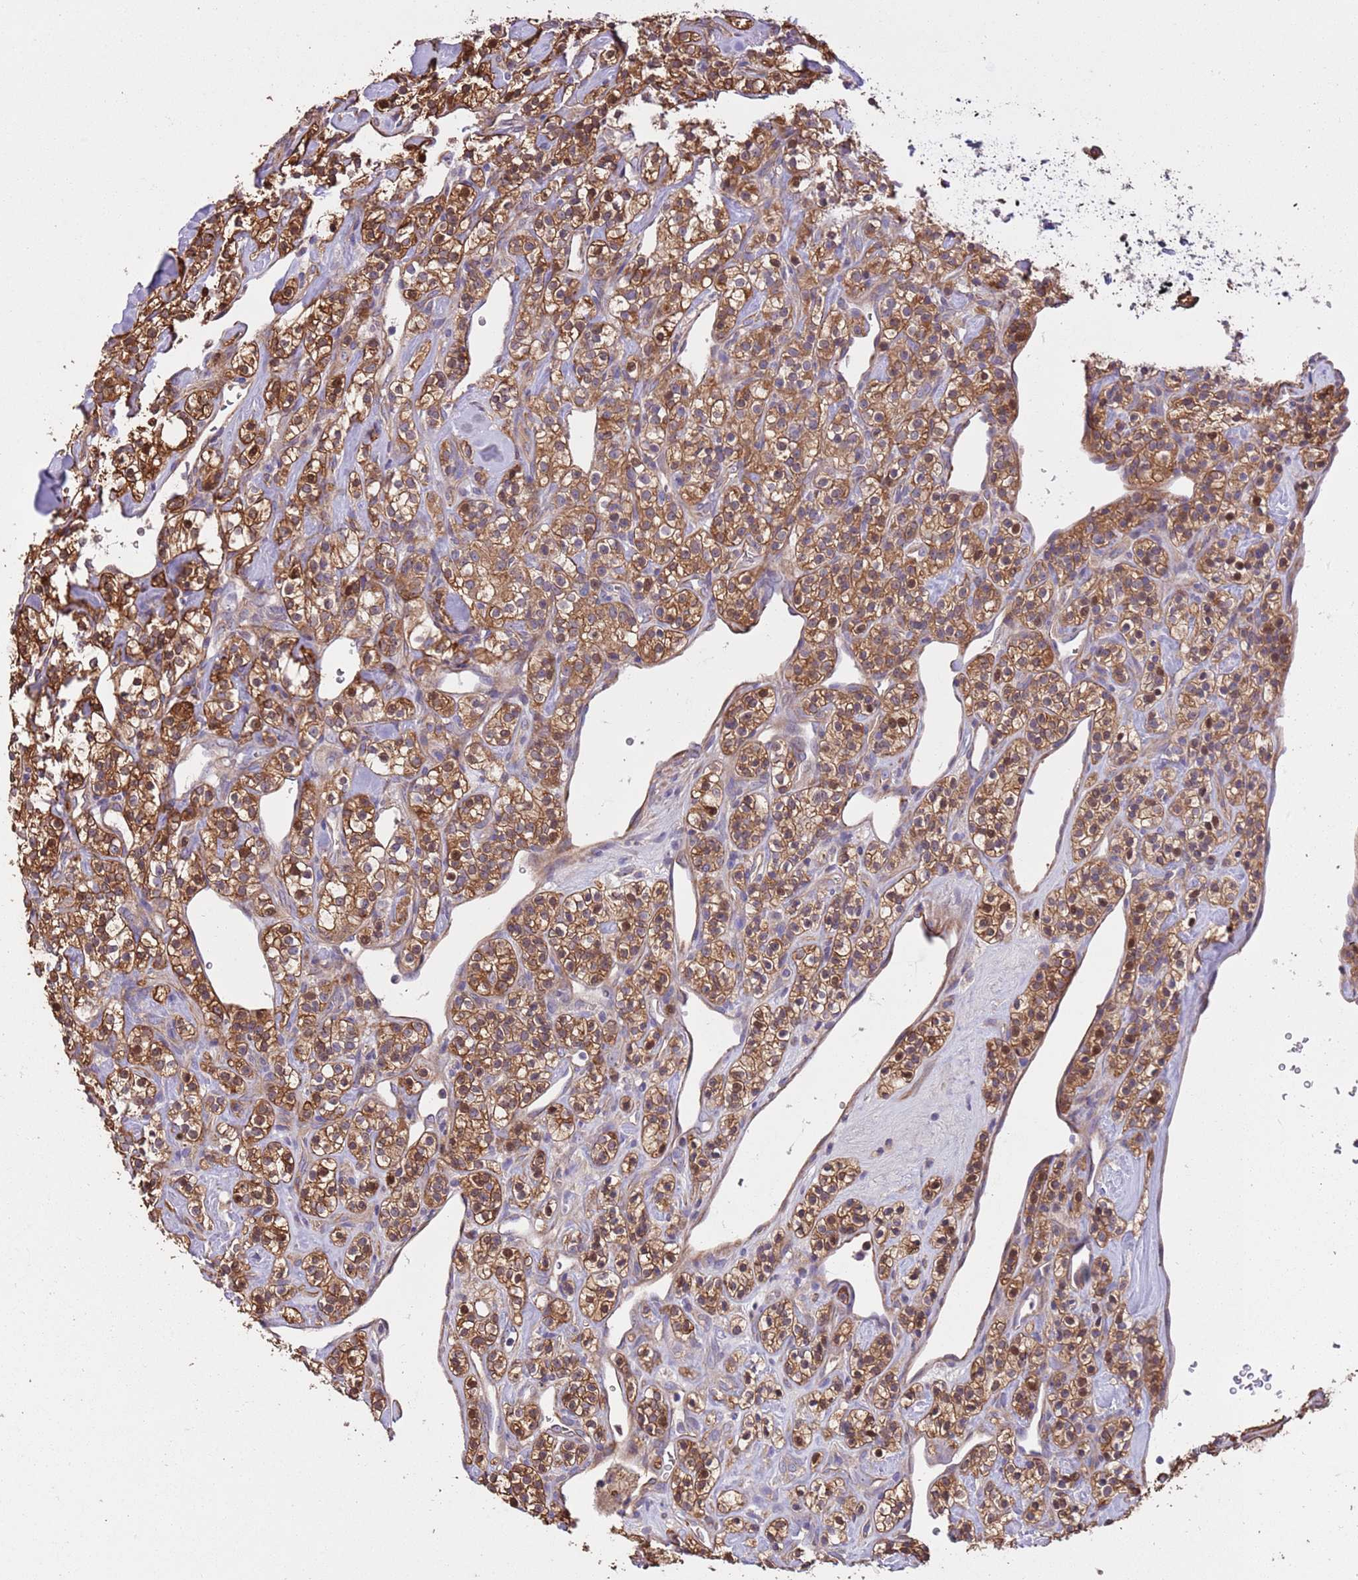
{"staining": {"intensity": "moderate", "quantity": ">75%", "location": "cytoplasmic/membranous"}, "tissue": "renal cancer", "cell_type": "Tumor cells", "image_type": "cancer", "snomed": [{"axis": "morphology", "description": "Adenocarcinoma, NOS"}, {"axis": "topography", "description": "Kidney"}], "caption": "There is medium levels of moderate cytoplasmic/membranous staining in tumor cells of adenocarcinoma (renal), as demonstrated by immunohistochemical staining (brown color).", "gene": "FAM89B", "patient": {"sex": "male", "age": 77}}